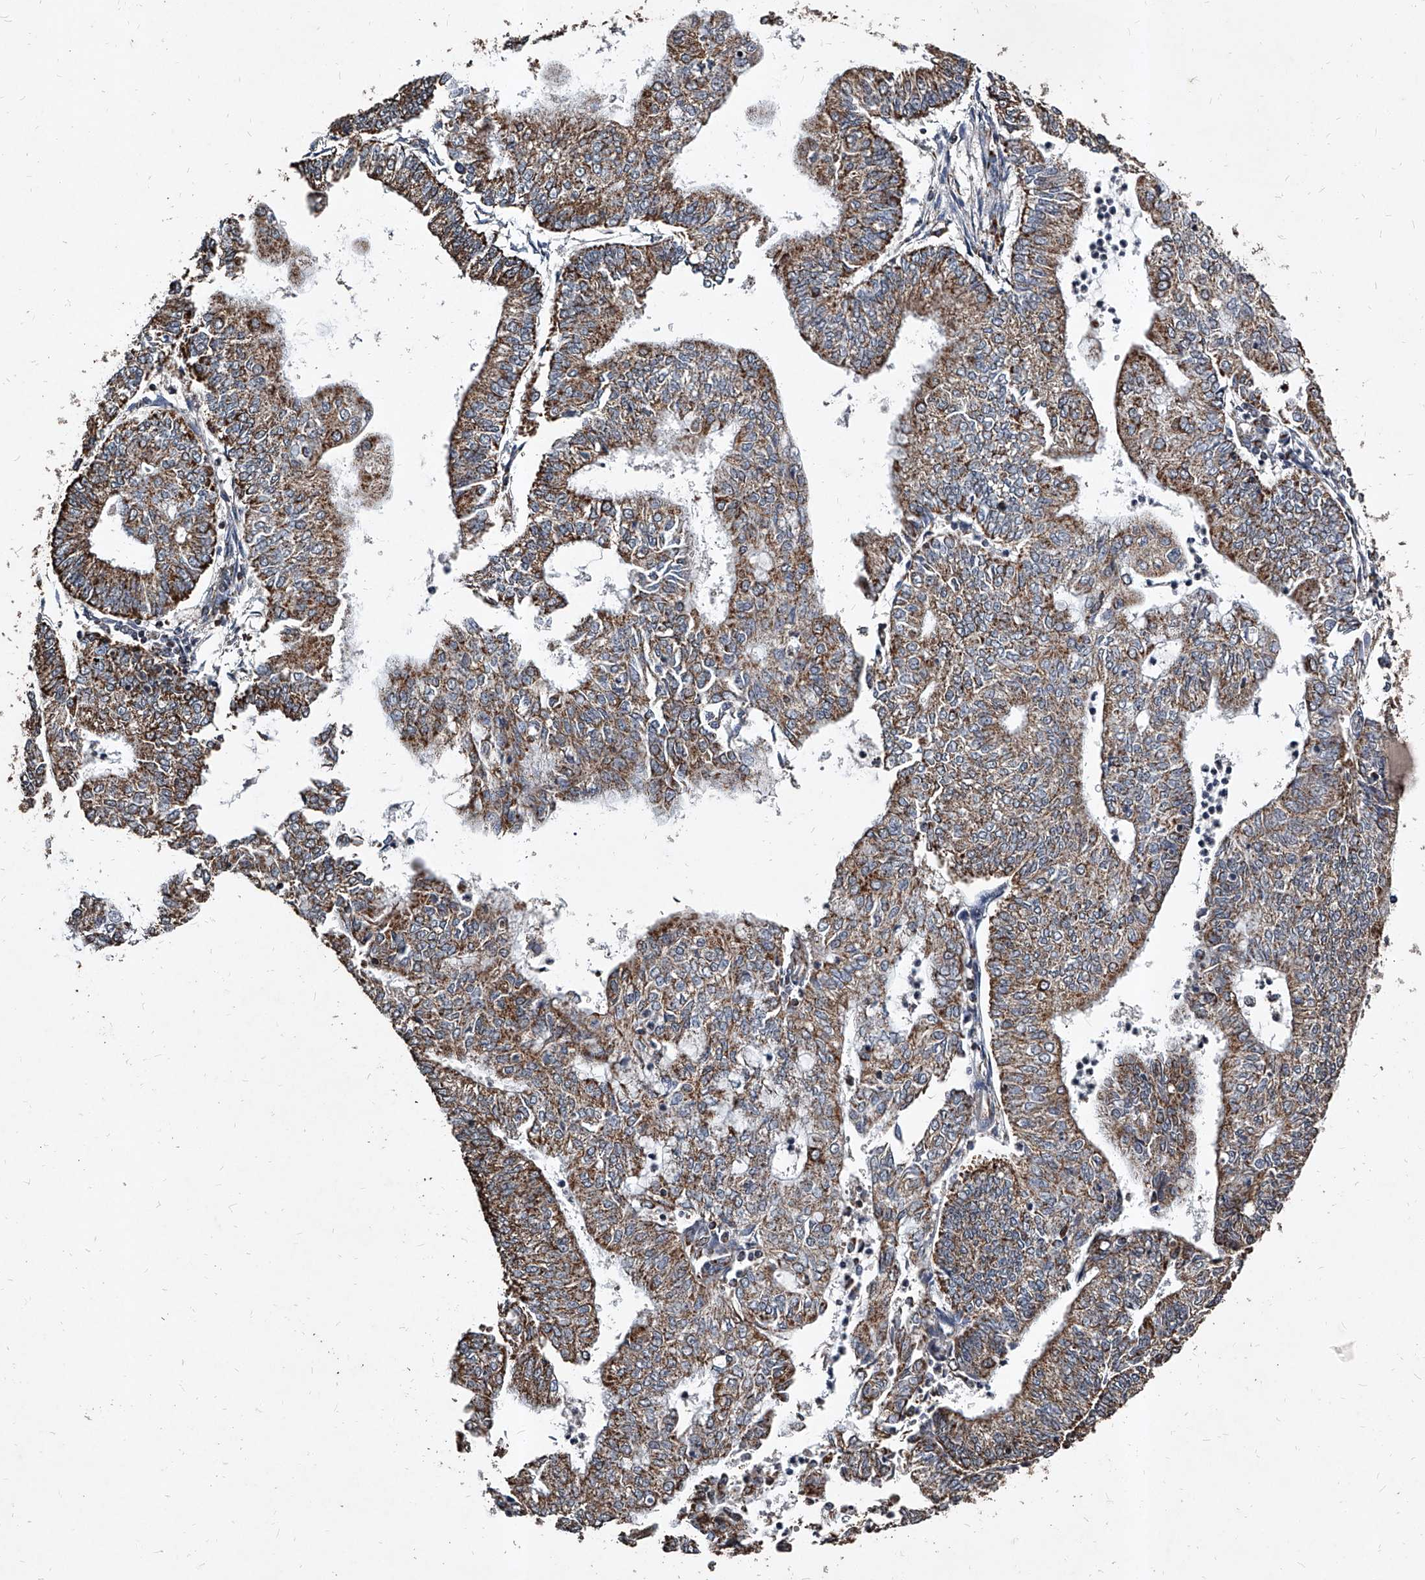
{"staining": {"intensity": "moderate", "quantity": ">75%", "location": "cytoplasmic/membranous"}, "tissue": "endometrial cancer", "cell_type": "Tumor cells", "image_type": "cancer", "snomed": [{"axis": "morphology", "description": "Adenocarcinoma, NOS"}, {"axis": "topography", "description": "Endometrium"}], "caption": "Human adenocarcinoma (endometrial) stained with a protein marker demonstrates moderate staining in tumor cells.", "gene": "GPR183", "patient": {"sex": "female", "age": 59}}